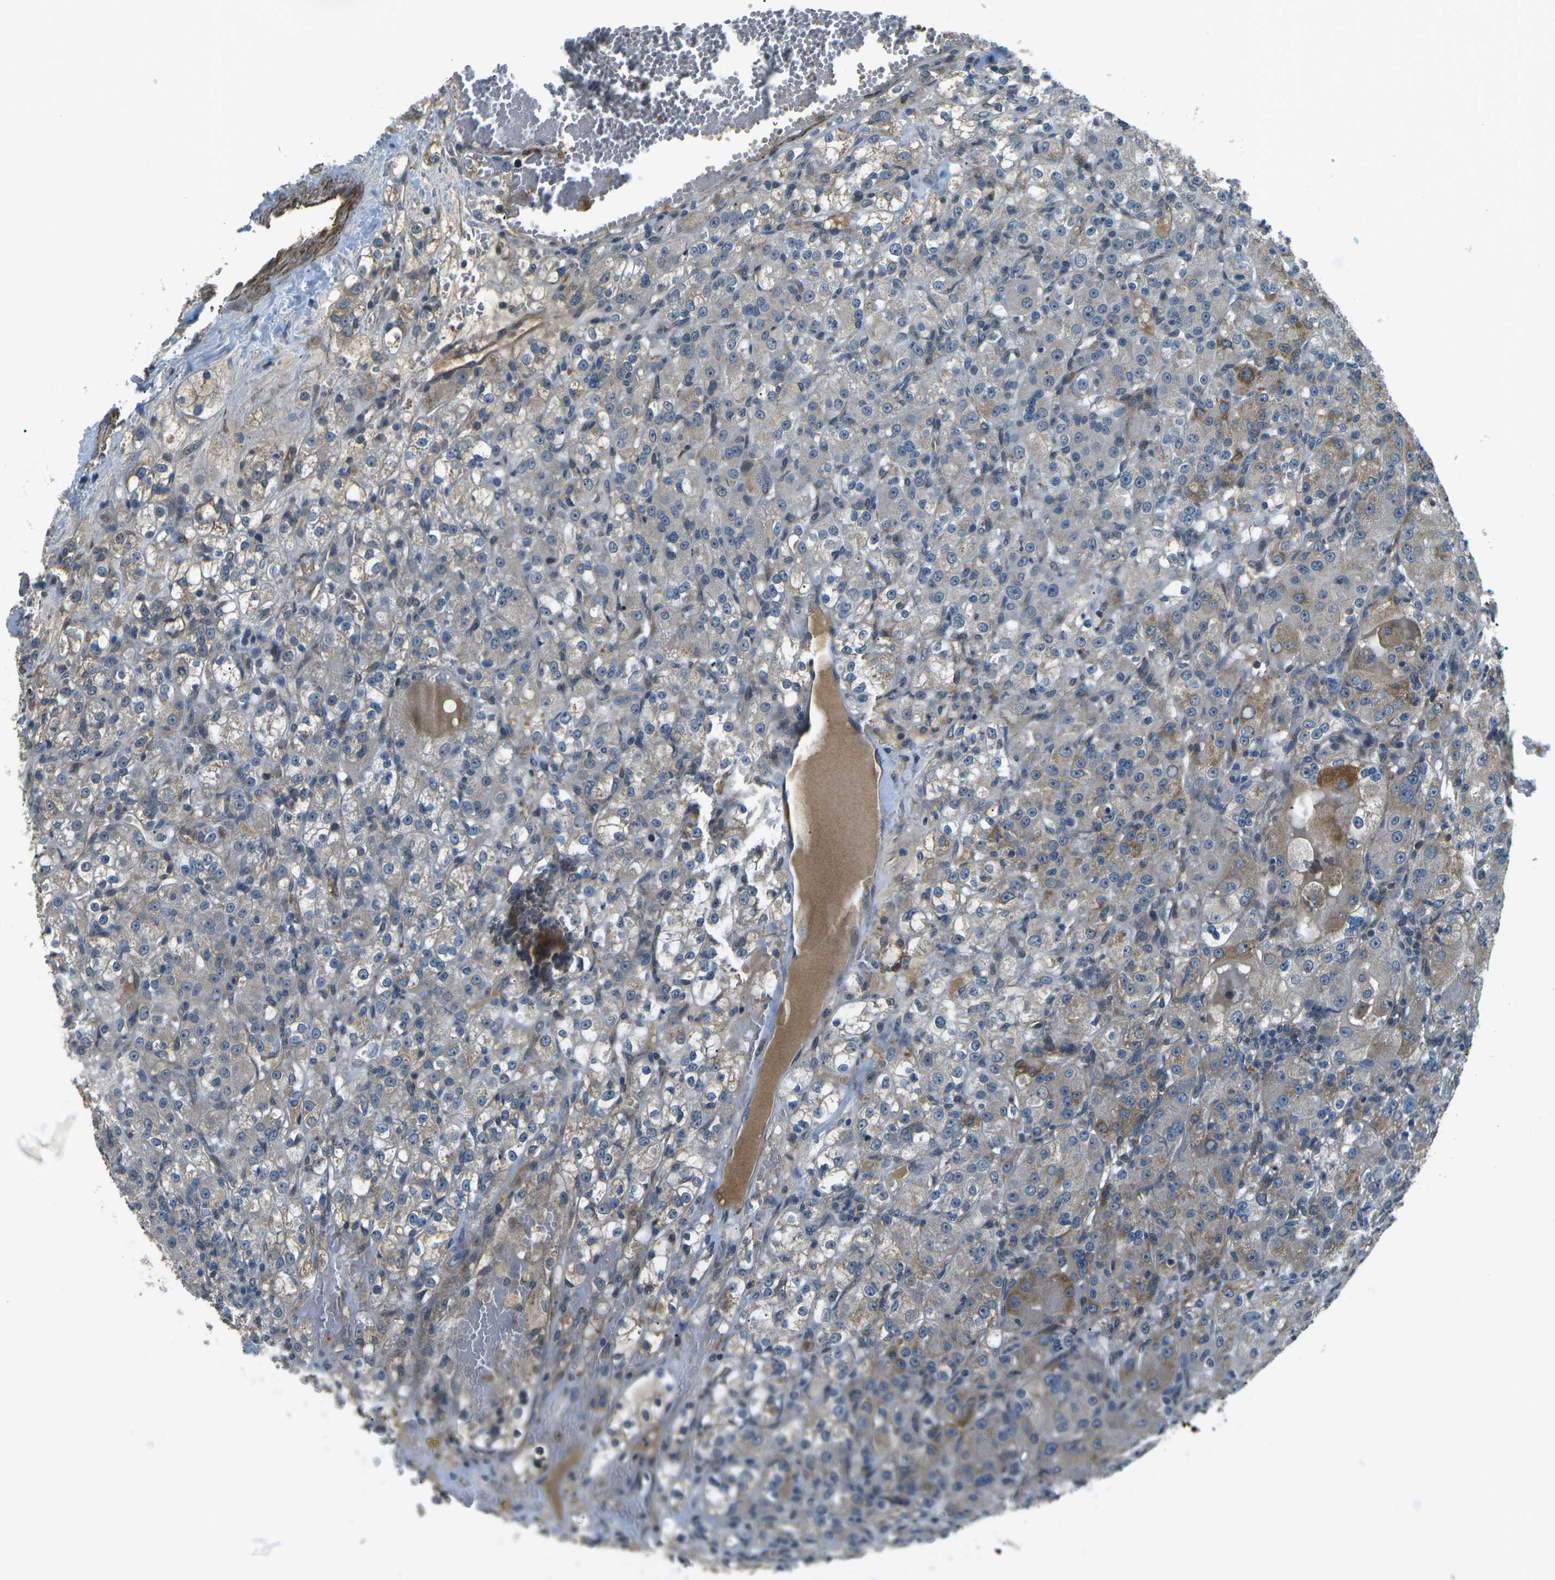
{"staining": {"intensity": "weak", "quantity": "25%-75%", "location": "cytoplasmic/membranous"}, "tissue": "renal cancer", "cell_type": "Tumor cells", "image_type": "cancer", "snomed": [{"axis": "morphology", "description": "Normal tissue, NOS"}, {"axis": "morphology", "description": "Adenocarcinoma, NOS"}, {"axis": "topography", "description": "Kidney"}], "caption": "A low amount of weak cytoplasmic/membranous expression is present in about 25%-75% of tumor cells in renal cancer tissue.", "gene": "AFAP1", "patient": {"sex": "male", "age": 61}}